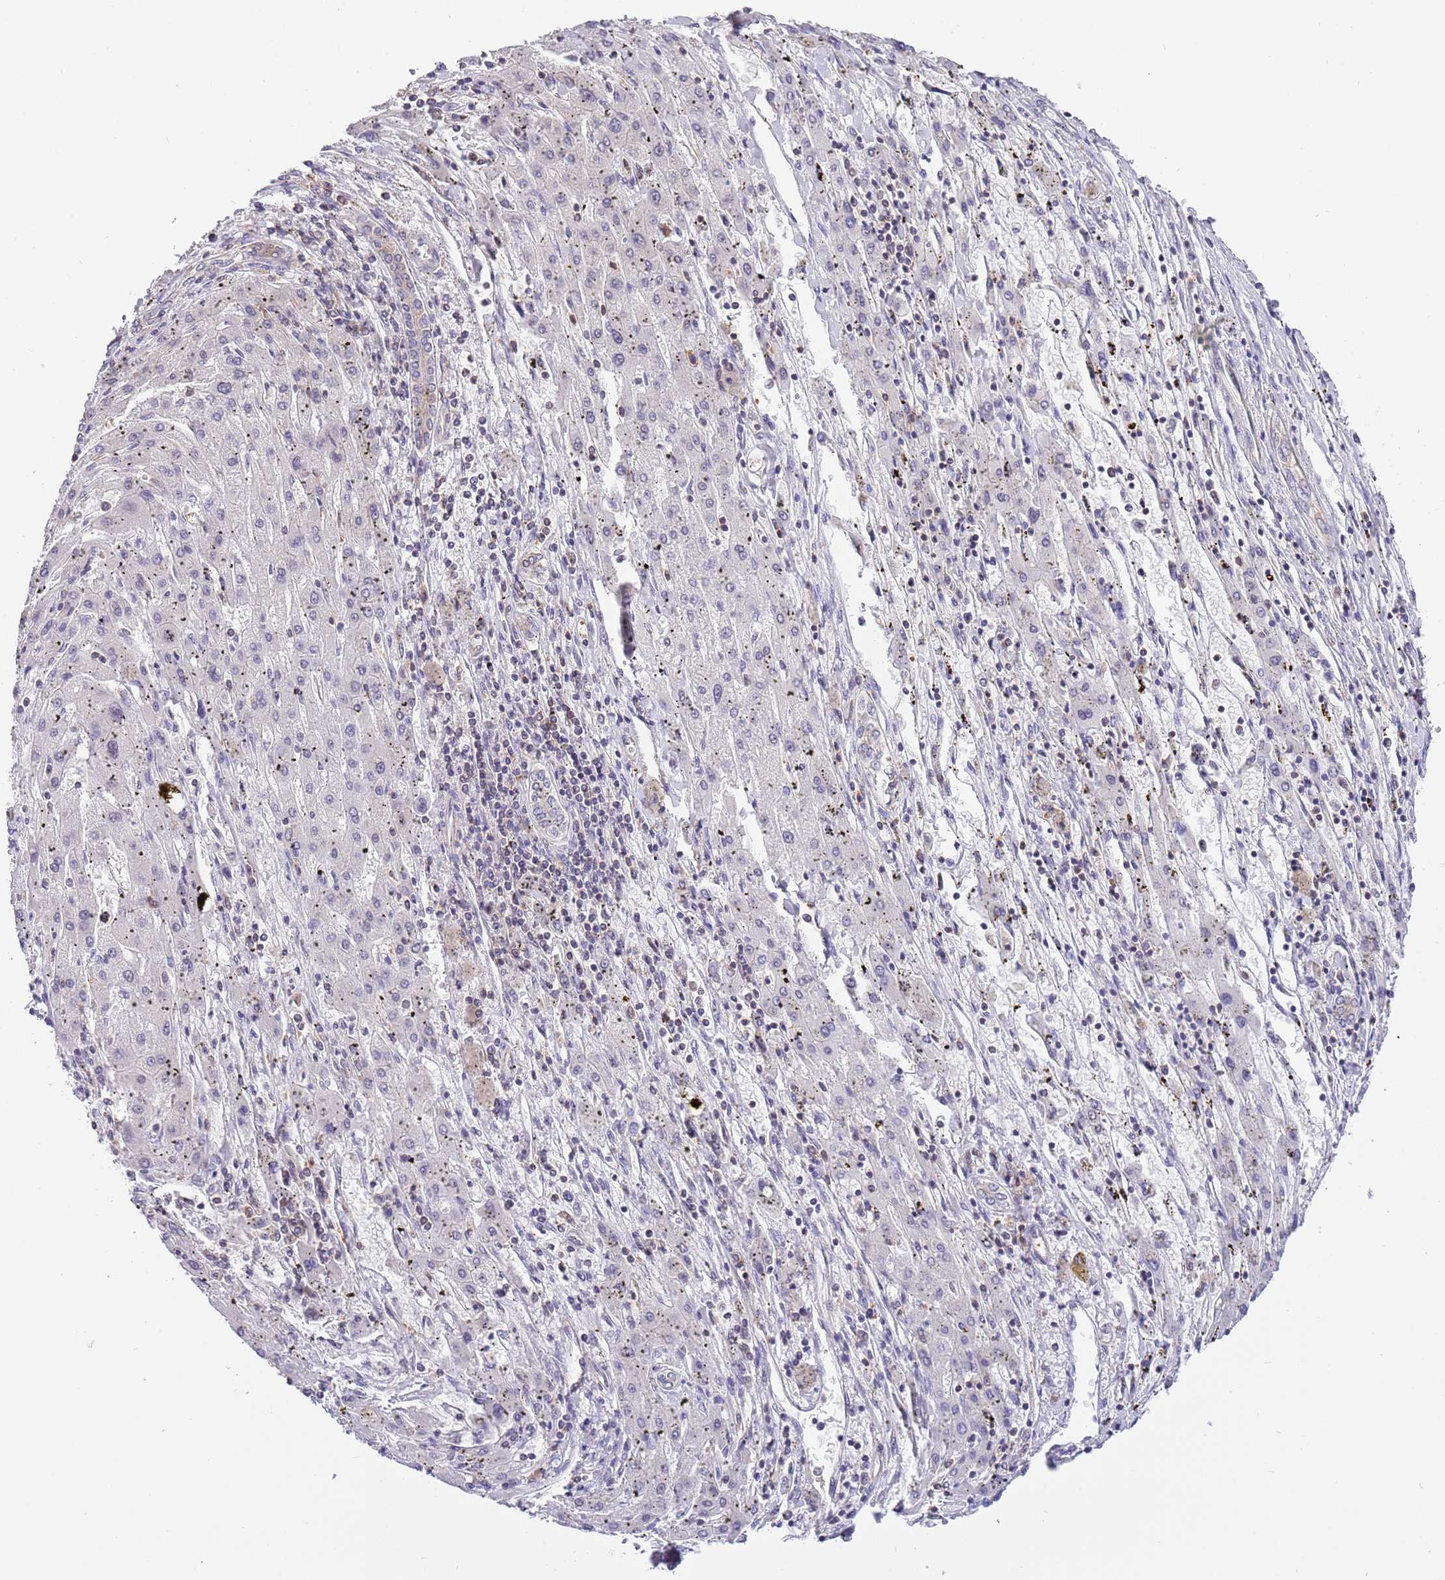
{"staining": {"intensity": "negative", "quantity": "none", "location": "none"}, "tissue": "liver cancer", "cell_type": "Tumor cells", "image_type": "cancer", "snomed": [{"axis": "morphology", "description": "Carcinoma, Hepatocellular, NOS"}, {"axis": "topography", "description": "Liver"}], "caption": "An image of hepatocellular carcinoma (liver) stained for a protein demonstrates no brown staining in tumor cells.", "gene": "STIP1", "patient": {"sex": "male", "age": 72}}